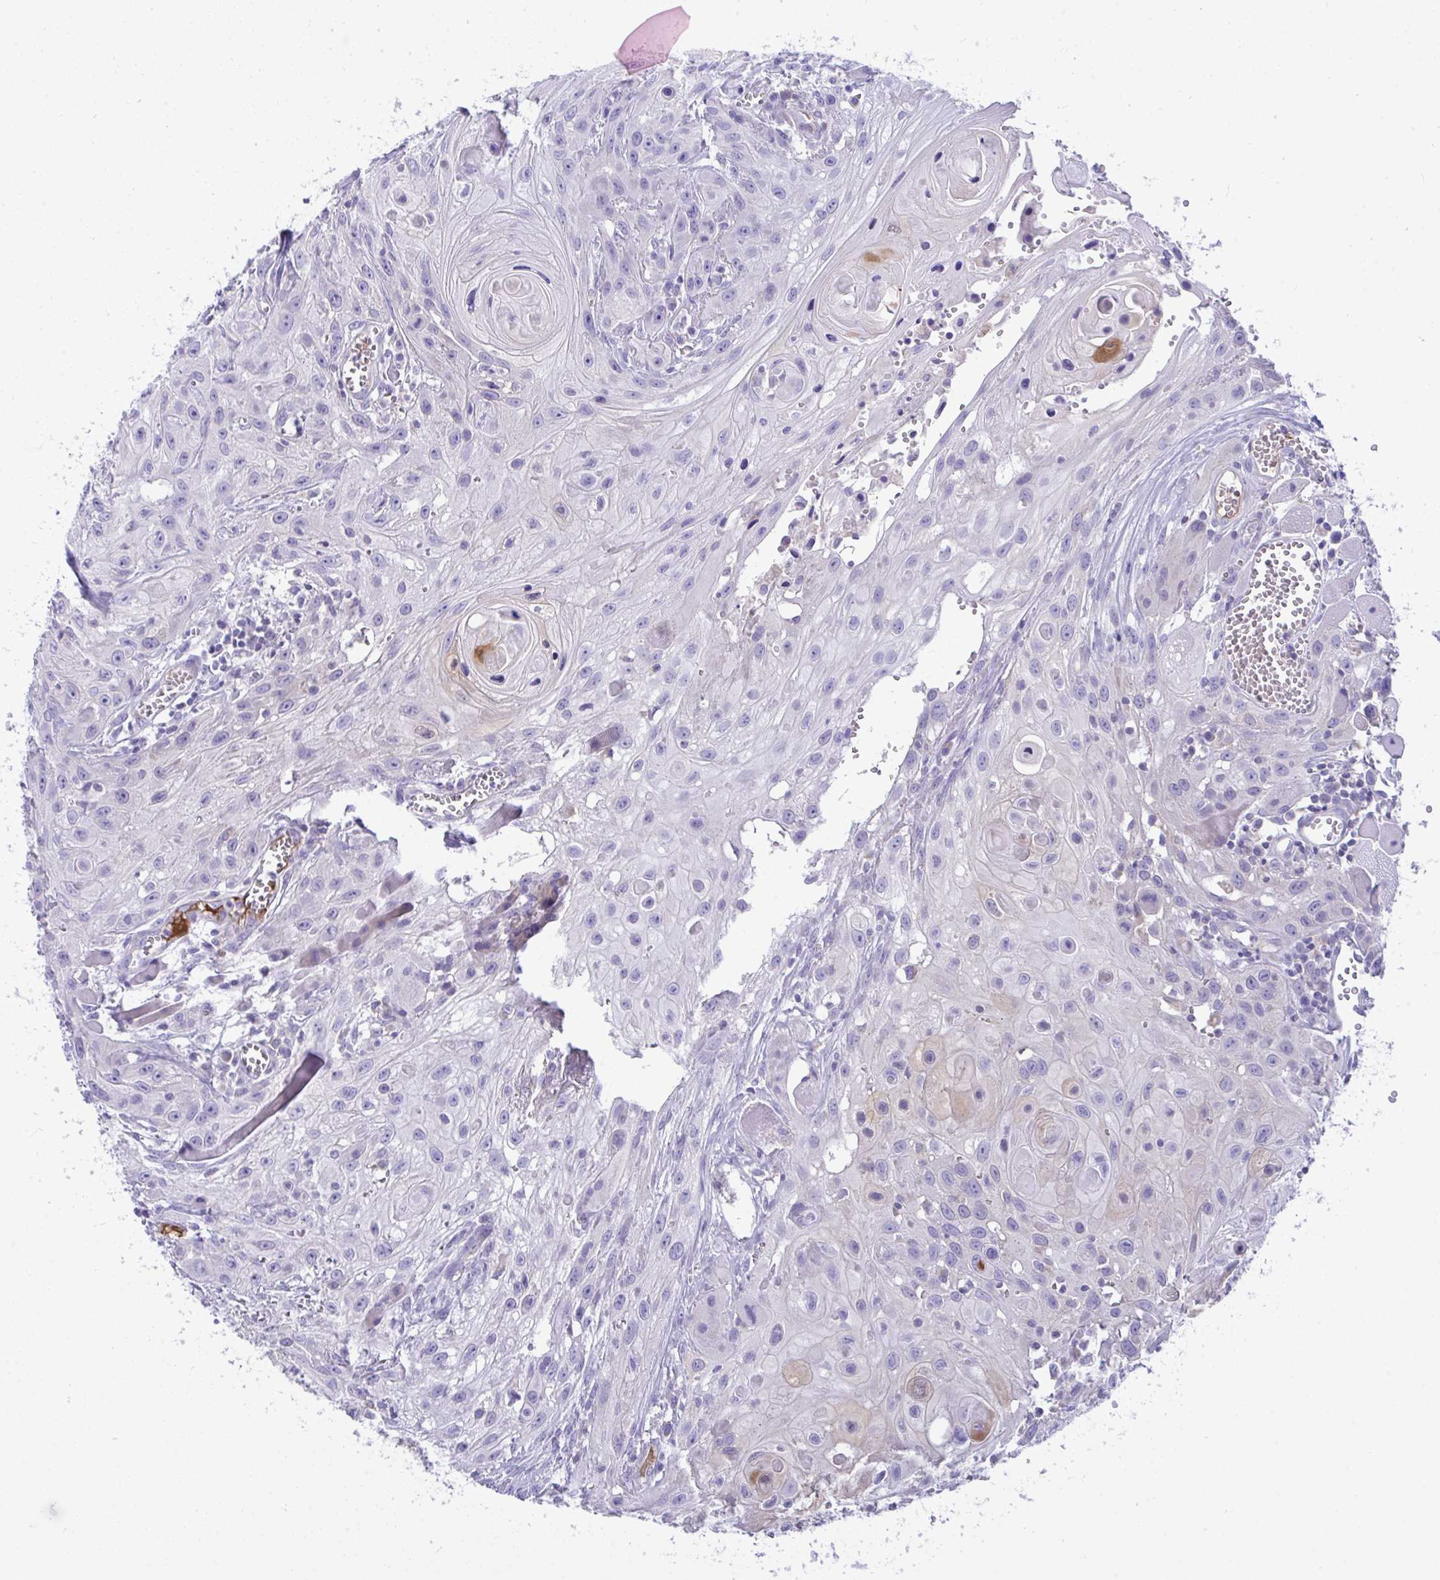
{"staining": {"intensity": "negative", "quantity": "none", "location": "none"}, "tissue": "head and neck cancer", "cell_type": "Tumor cells", "image_type": "cancer", "snomed": [{"axis": "morphology", "description": "Squamous cell carcinoma, NOS"}, {"axis": "topography", "description": "Oral tissue"}, {"axis": "topography", "description": "Head-Neck"}], "caption": "IHC photomicrograph of head and neck squamous cell carcinoma stained for a protein (brown), which demonstrates no staining in tumor cells.", "gene": "PLA2G12B", "patient": {"sex": "male", "age": 58}}